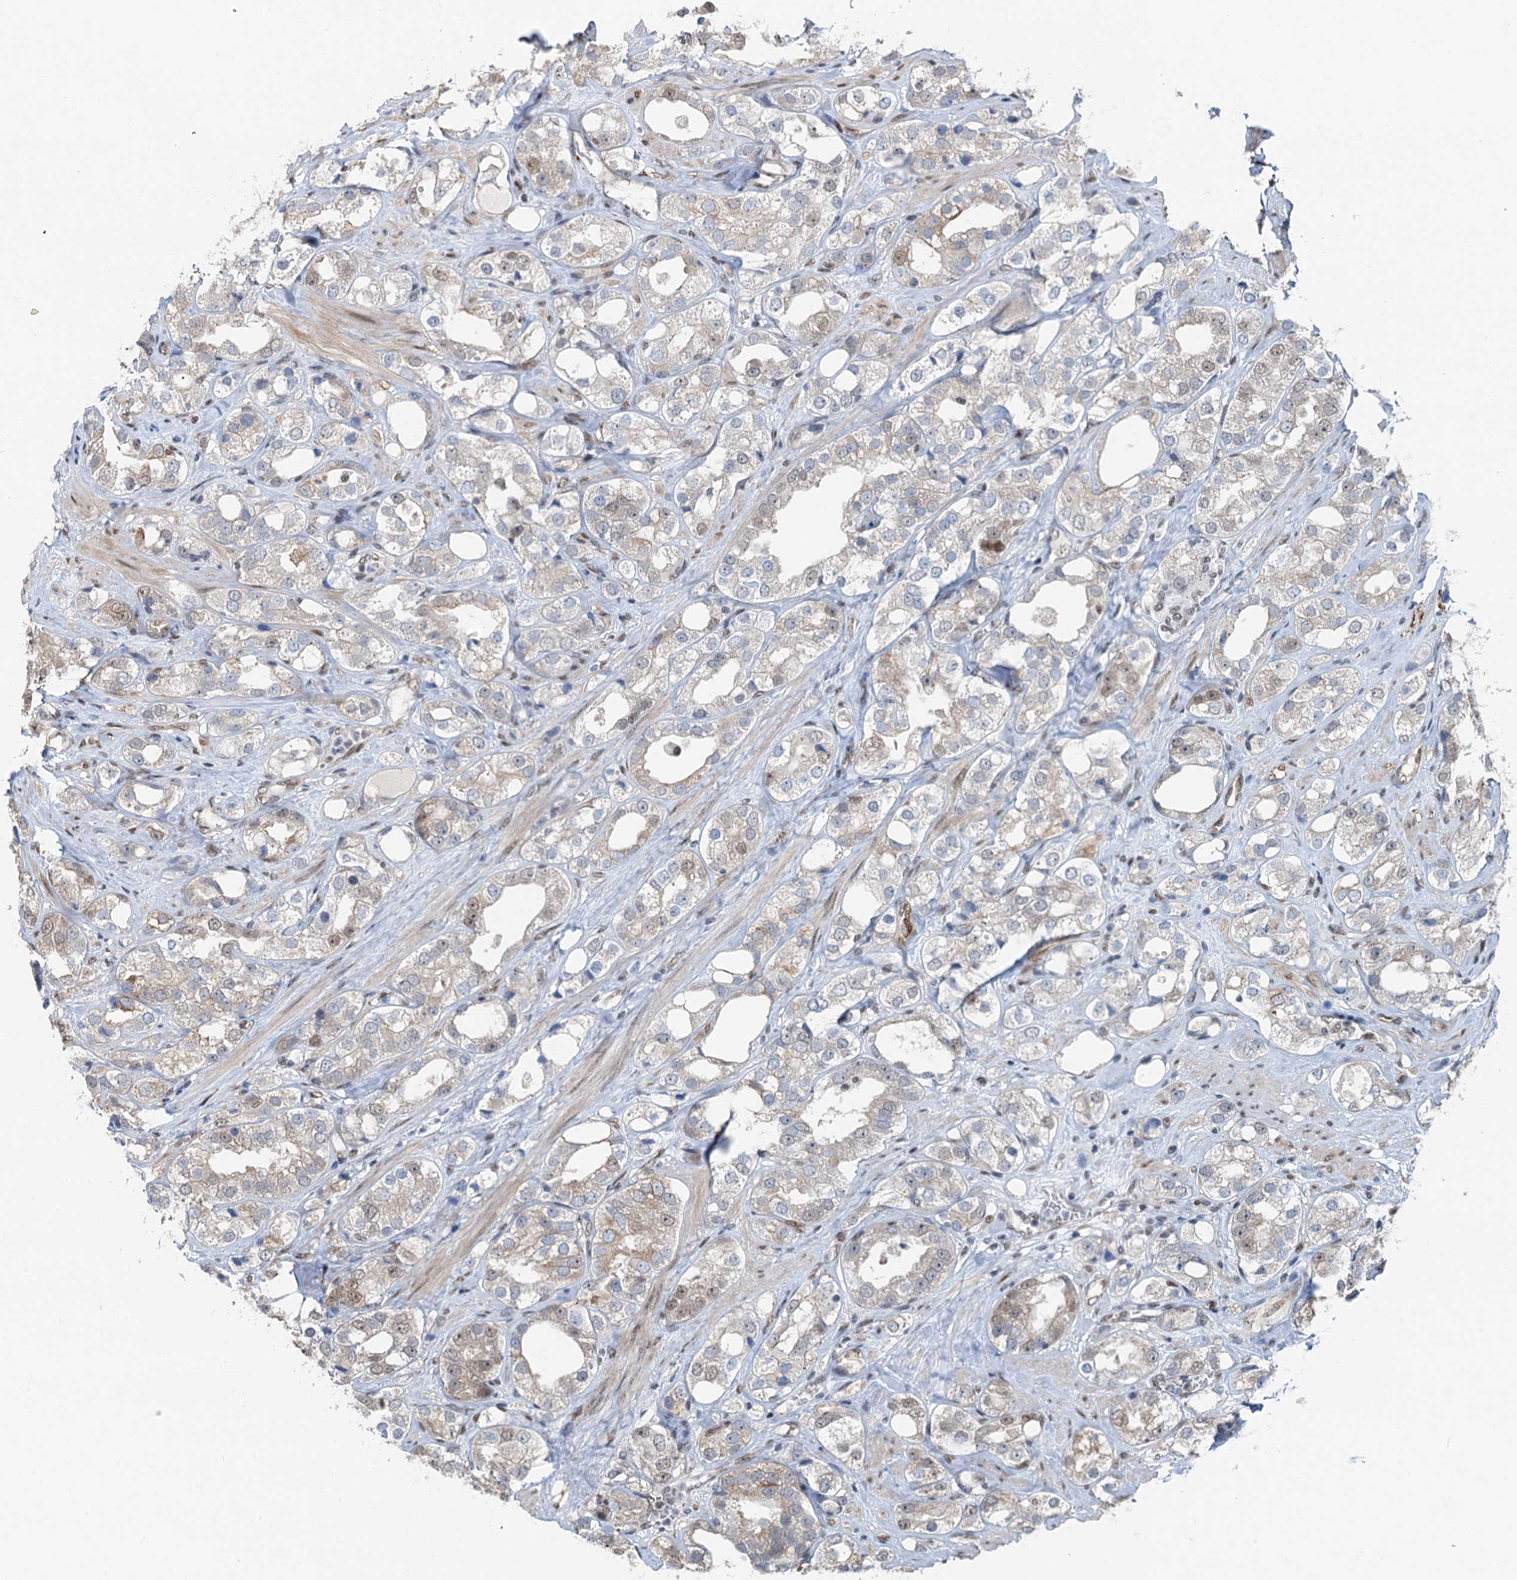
{"staining": {"intensity": "weak", "quantity": "25%-75%", "location": "cytoplasmic/membranous,nuclear"}, "tissue": "prostate cancer", "cell_type": "Tumor cells", "image_type": "cancer", "snomed": [{"axis": "morphology", "description": "Adenocarcinoma, NOS"}, {"axis": "topography", "description": "Prostate"}], "caption": "Immunohistochemical staining of adenocarcinoma (prostate) reveals weak cytoplasmic/membranous and nuclear protein positivity in about 25%-75% of tumor cells.", "gene": "CFDP1", "patient": {"sex": "male", "age": 79}}